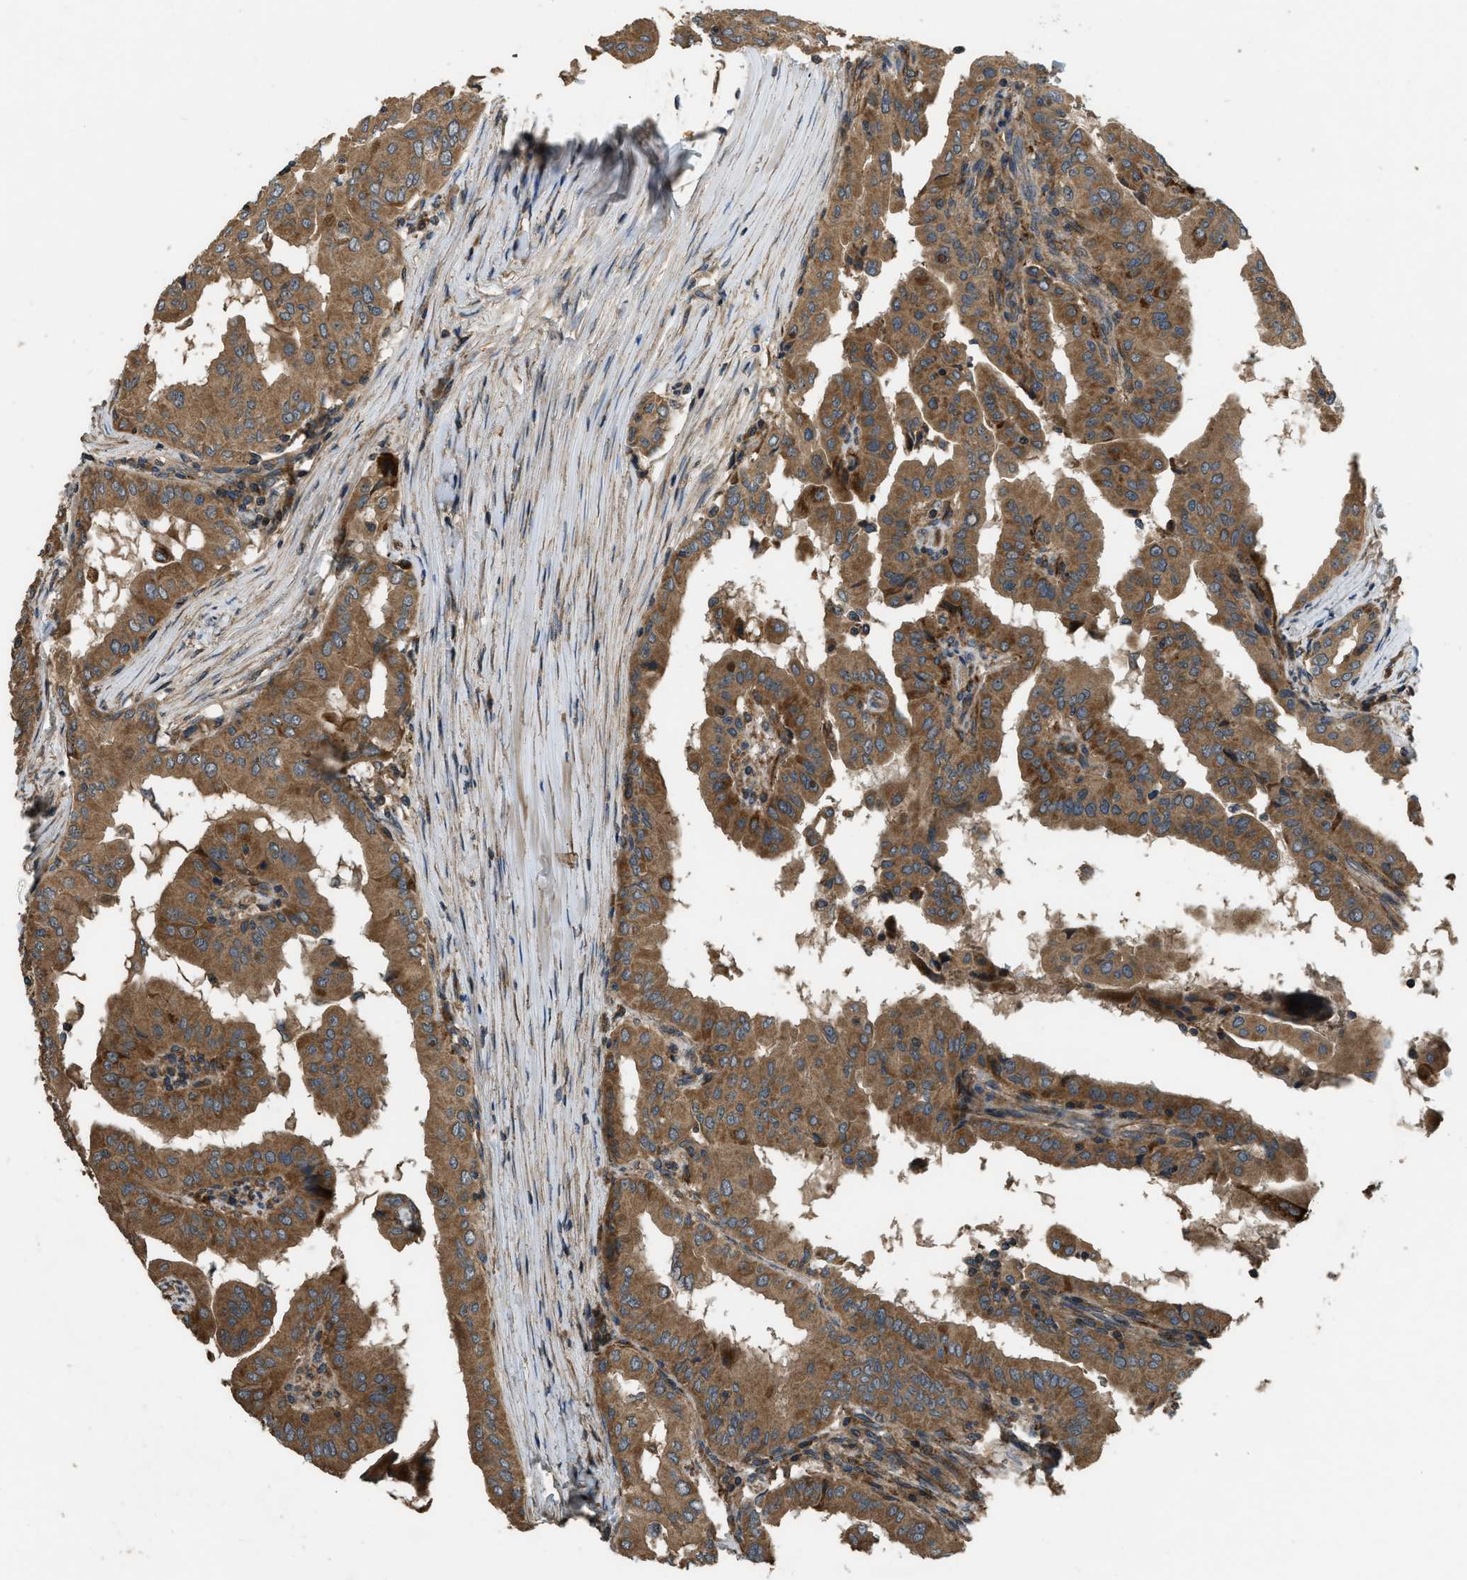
{"staining": {"intensity": "strong", "quantity": ">75%", "location": "cytoplasmic/membranous"}, "tissue": "thyroid cancer", "cell_type": "Tumor cells", "image_type": "cancer", "snomed": [{"axis": "morphology", "description": "Papillary adenocarcinoma, NOS"}, {"axis": "topography", "description": "Thyroid gland"}], "caption": "Immunohistochemical staining of papillary adenocarcinoma (thyroid) demonstrates high levels of strong cytoplasmic/membranous positivity in approximately >75% of tumor cells.", "gene": "GGH", "patient": {"sex": "male", "age": 33}}